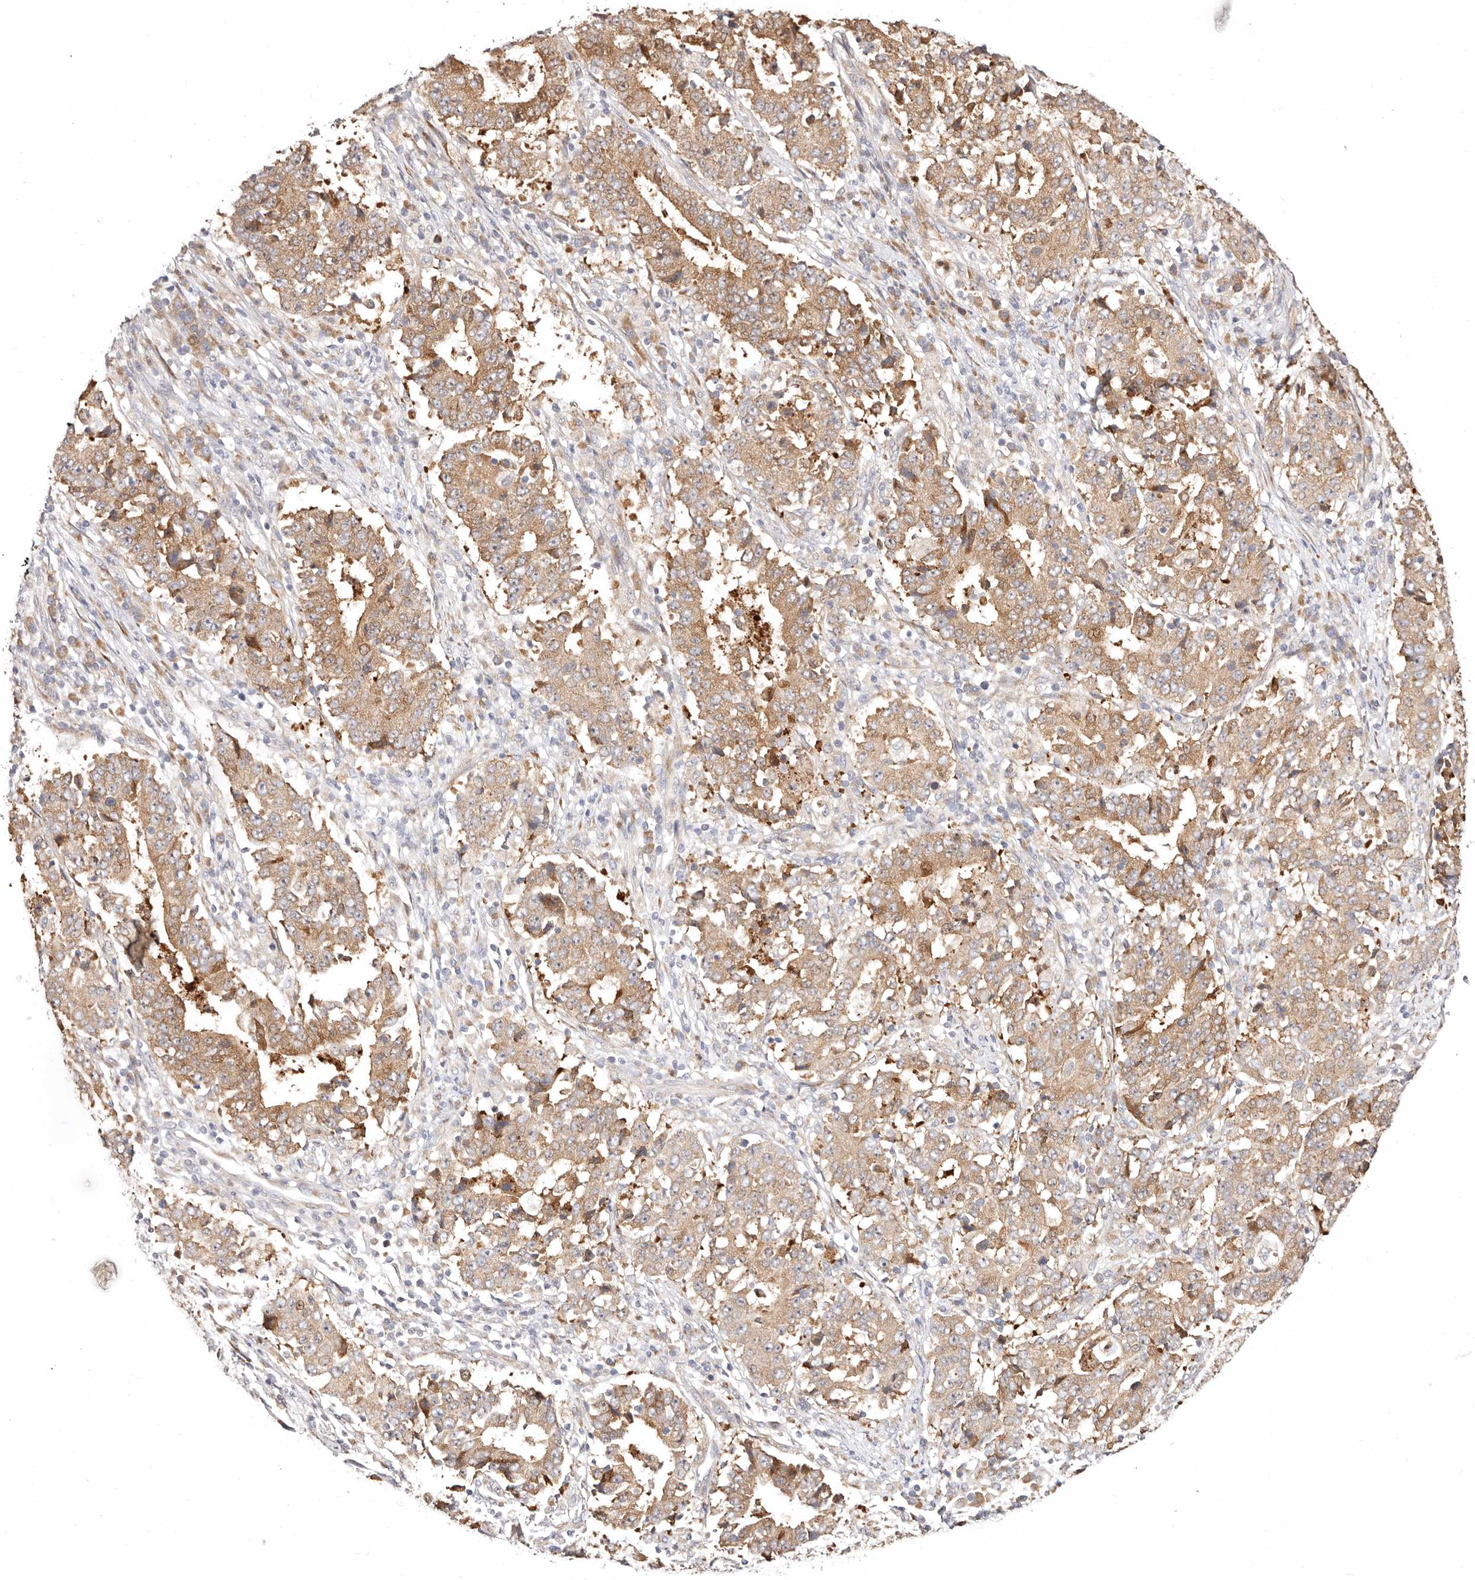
{"staining": {"intensity": "moderate", "quantity": ">75%", "location": "cytoplasmic/membranous"}, "tissue": "stomach cancer", "cell_type": "Tumor cells", "image_type": "cancer", "snomed": [{"axis": "morphology", "description": "Adenocarcinoma, NOS"}, {"axis": "topography", "description": "Stomach"}], "caption": "There is medium levels of moderate cytoplasmic/membranous expression in tumor cells of stomach cancer, as demonstrated by immunohistochemical staining (brown color).", "gene": "BCL2L15", "patient": {"sex": "male", "age": 59}}